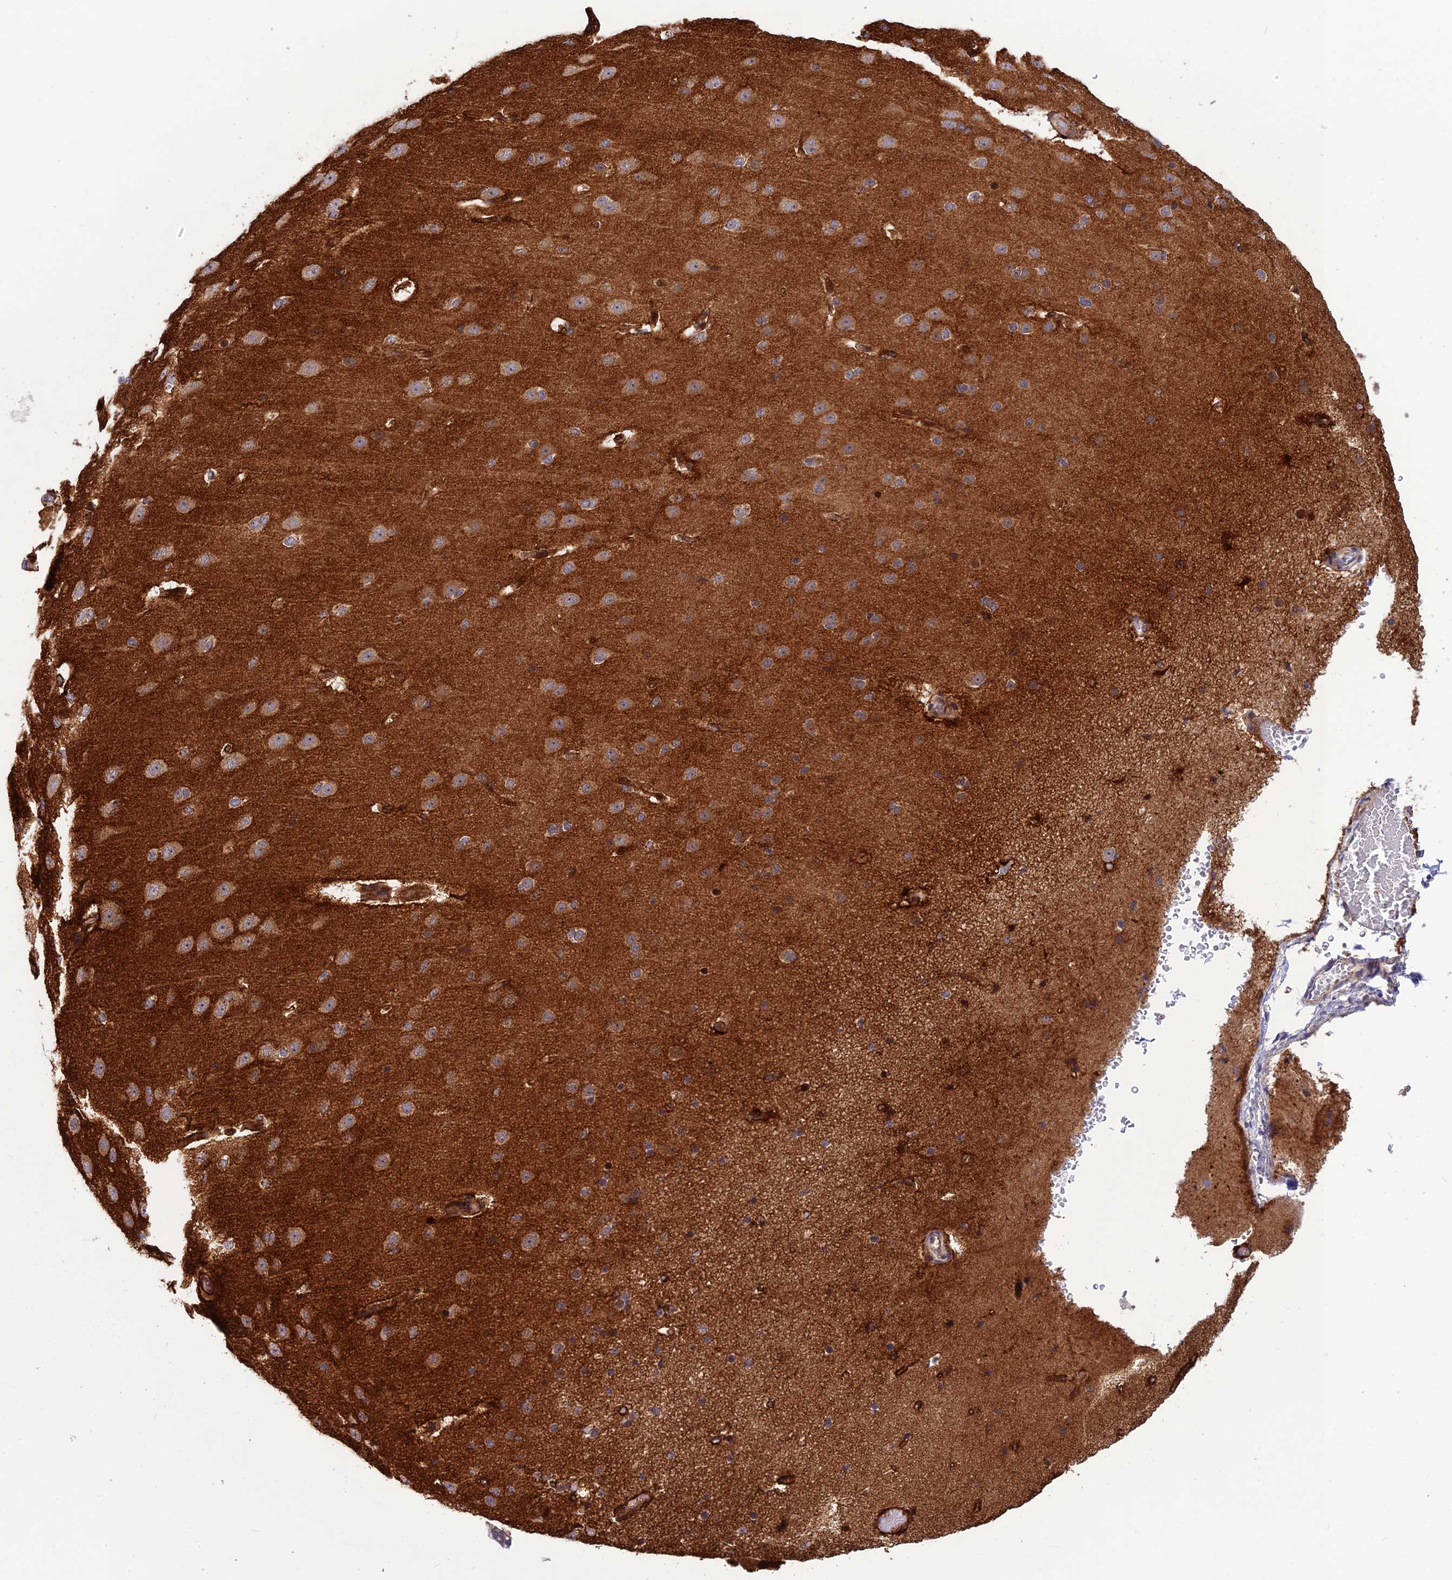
{"staining": {"intensity": "strong", "quantity": "25%-75%", "location": "cytoplasmic/membranous"}, "tissue": "cerebral cortex", "cell_type": "Endothelial cells", "image_type": "normal", "snomed": [{"axis": "morphology", "description": "Normal tissue, NOS"}, {"axis": "morphology", "description": "Developmental malformation"}, {"axis": "topography", "description": "Cerebral cortex"}], "caption": "This photomicrograph reveals immunohistochemistry staining of benign cerebral cortex, with high strong cytoplasmic/membranous expression in approximately 25%-75% of endothelial cells.", "gene": "SMIM7", "patient": {"sex": "female", "age": 30}}